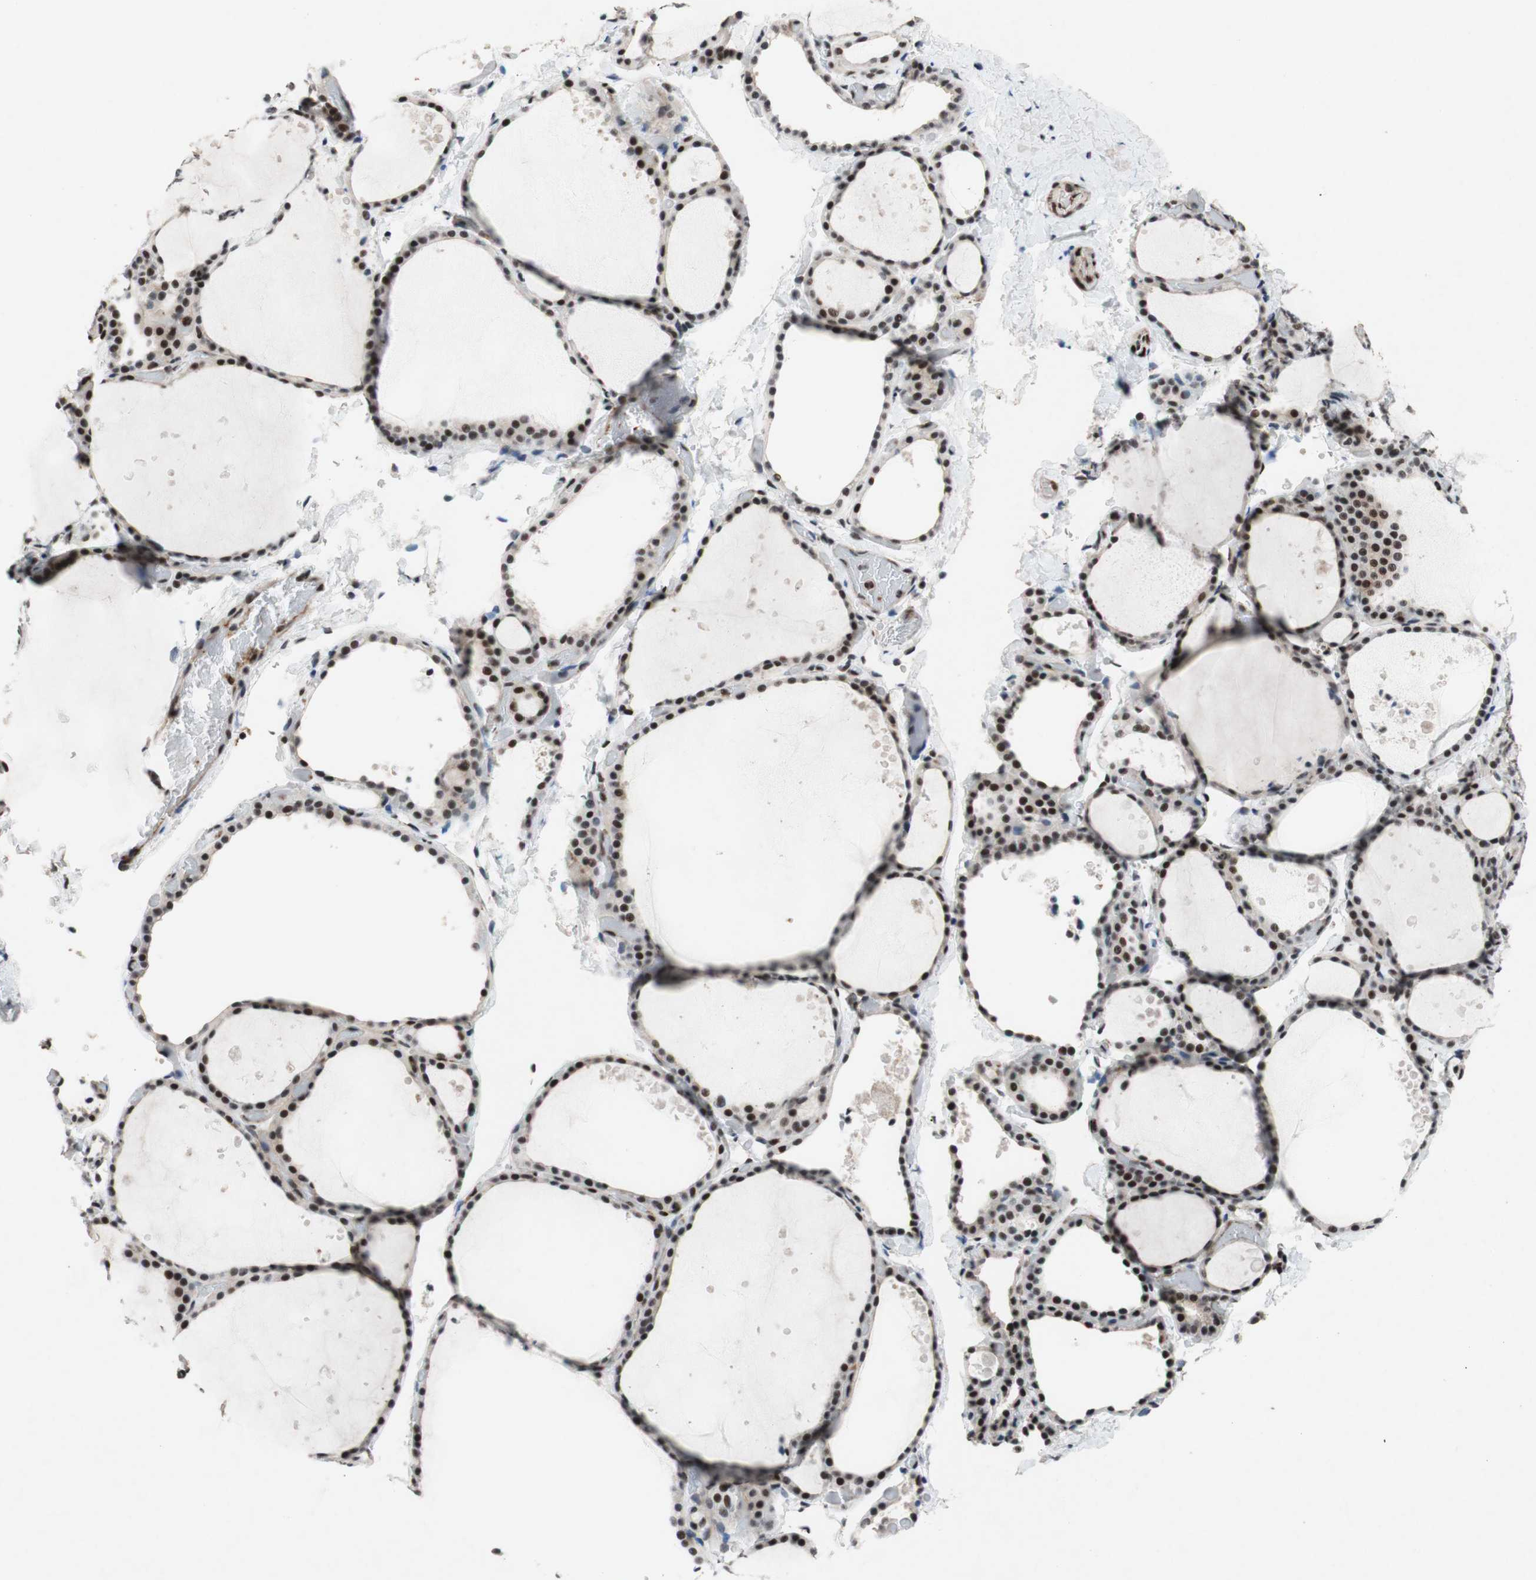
{"staining": {"intensity": "strong", "quantity": ">75%", "location": "nuclear"}, "tissue": "thyroid gland", "cell_type": "Glandular cells", "image_type": "normal", "snomed": [{"axis": "morphology", "description": "Normal tissue, NOS"}, {"axis": "topography", "description": "Thyroid gland"}], "caption": "The photomicrograph demonstrates immunohistochemical staining of normal thyroid gland. There is strong nuclear staining is present in approximately >75% of glandular cells.", "gene": "TLE1", "patient": {"sex": "female", "age": 44}}